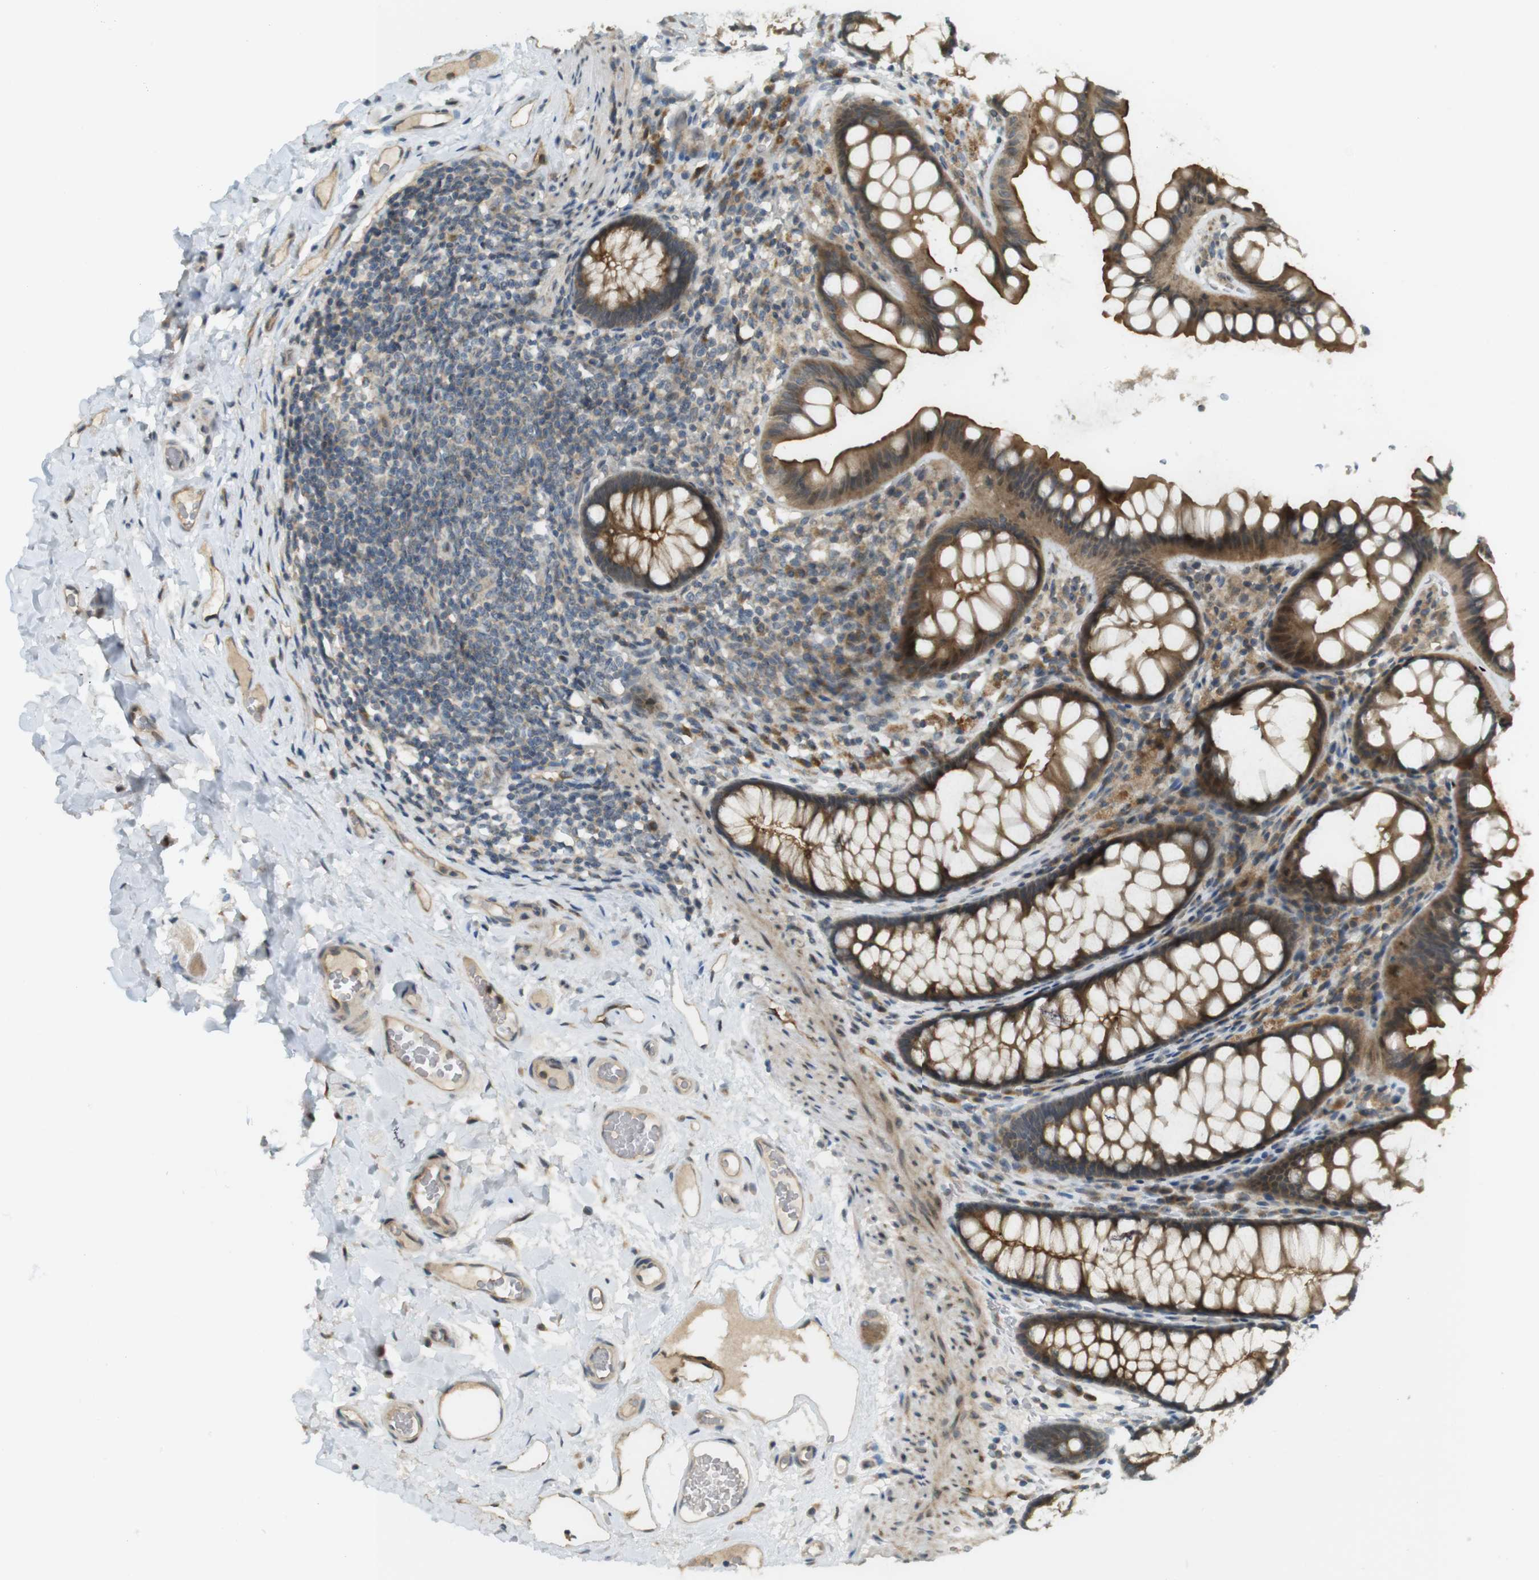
{"staining": {"intensity": "weak", "quantity": ">75%", "location": "cytoplasmic/membranous"}, "tissue": "colon", "cell_type": "Endothelial cells", "image_type": "normal", "snomed": [{"axis": "morphology", "description": "Normal tissue, NOS"}, {"axis": "topography", "description": "Colon"}], "caption": "Benign colon was stained to show a protein in brown. There is low levels of weak cytoplasmic/membranous staining in approximately >75% of endothelial cells. Immunohistochemistry stains the protein of interest in brown and the nuclei are stained blue.", "gene": "CLRN3", "patient": {"sex": "female", "age": 55}}